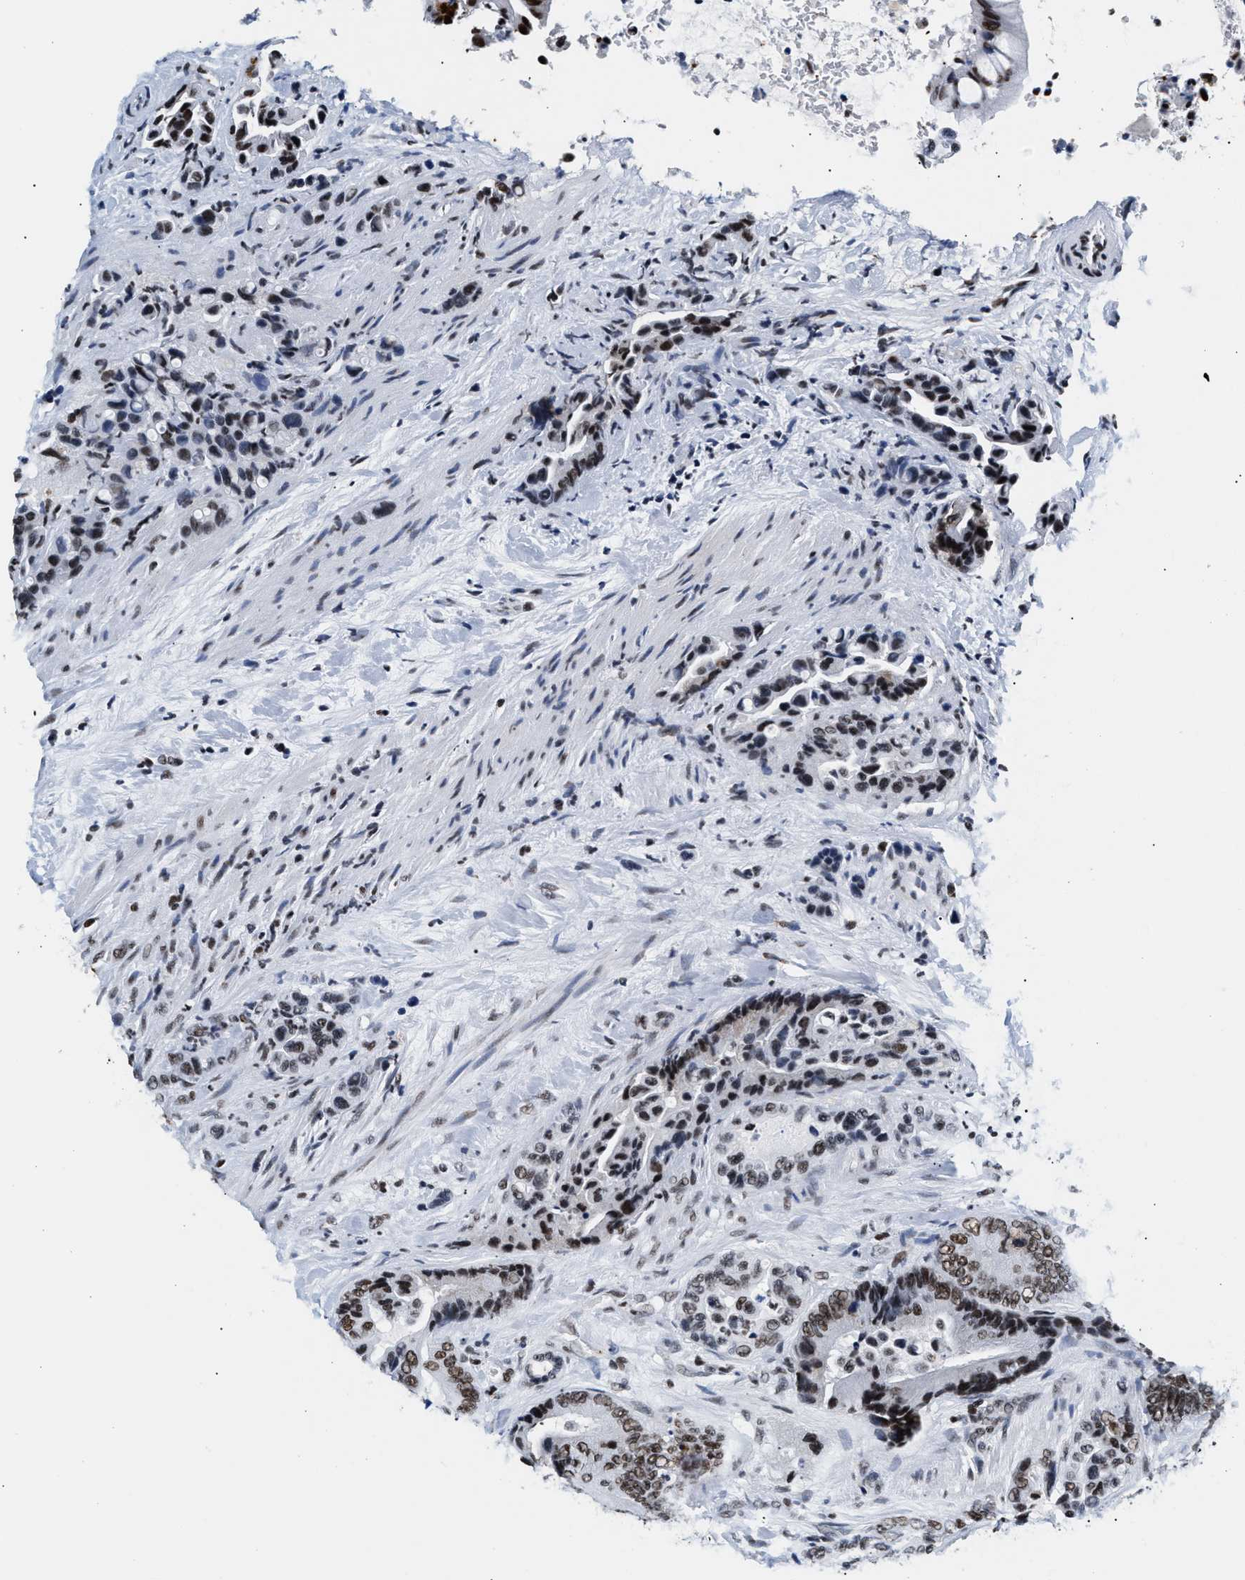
{"staining": {"intensity": "strong", "quantity": "25%-75%", "location": "nuclear"}, "tissue": "colorectal cancer", "cell_type": "Tumor cells", "image_type": "cancer", "snomed": [{"axis": "morphology", "description": "Normal tissue, NOS"}, {"axis": "morphology", "description": "Adenocarcinoma, NOS"}, {"axis": "topography", "description": "Colon"}], "caption": "IHC of colorectal adenocarcinoma displays high levels of strong nuclear positivity in approximately 25%-75% of tumor cells.", "gene": "RAD21", "patient": {"sex": "male", "age": 82}}